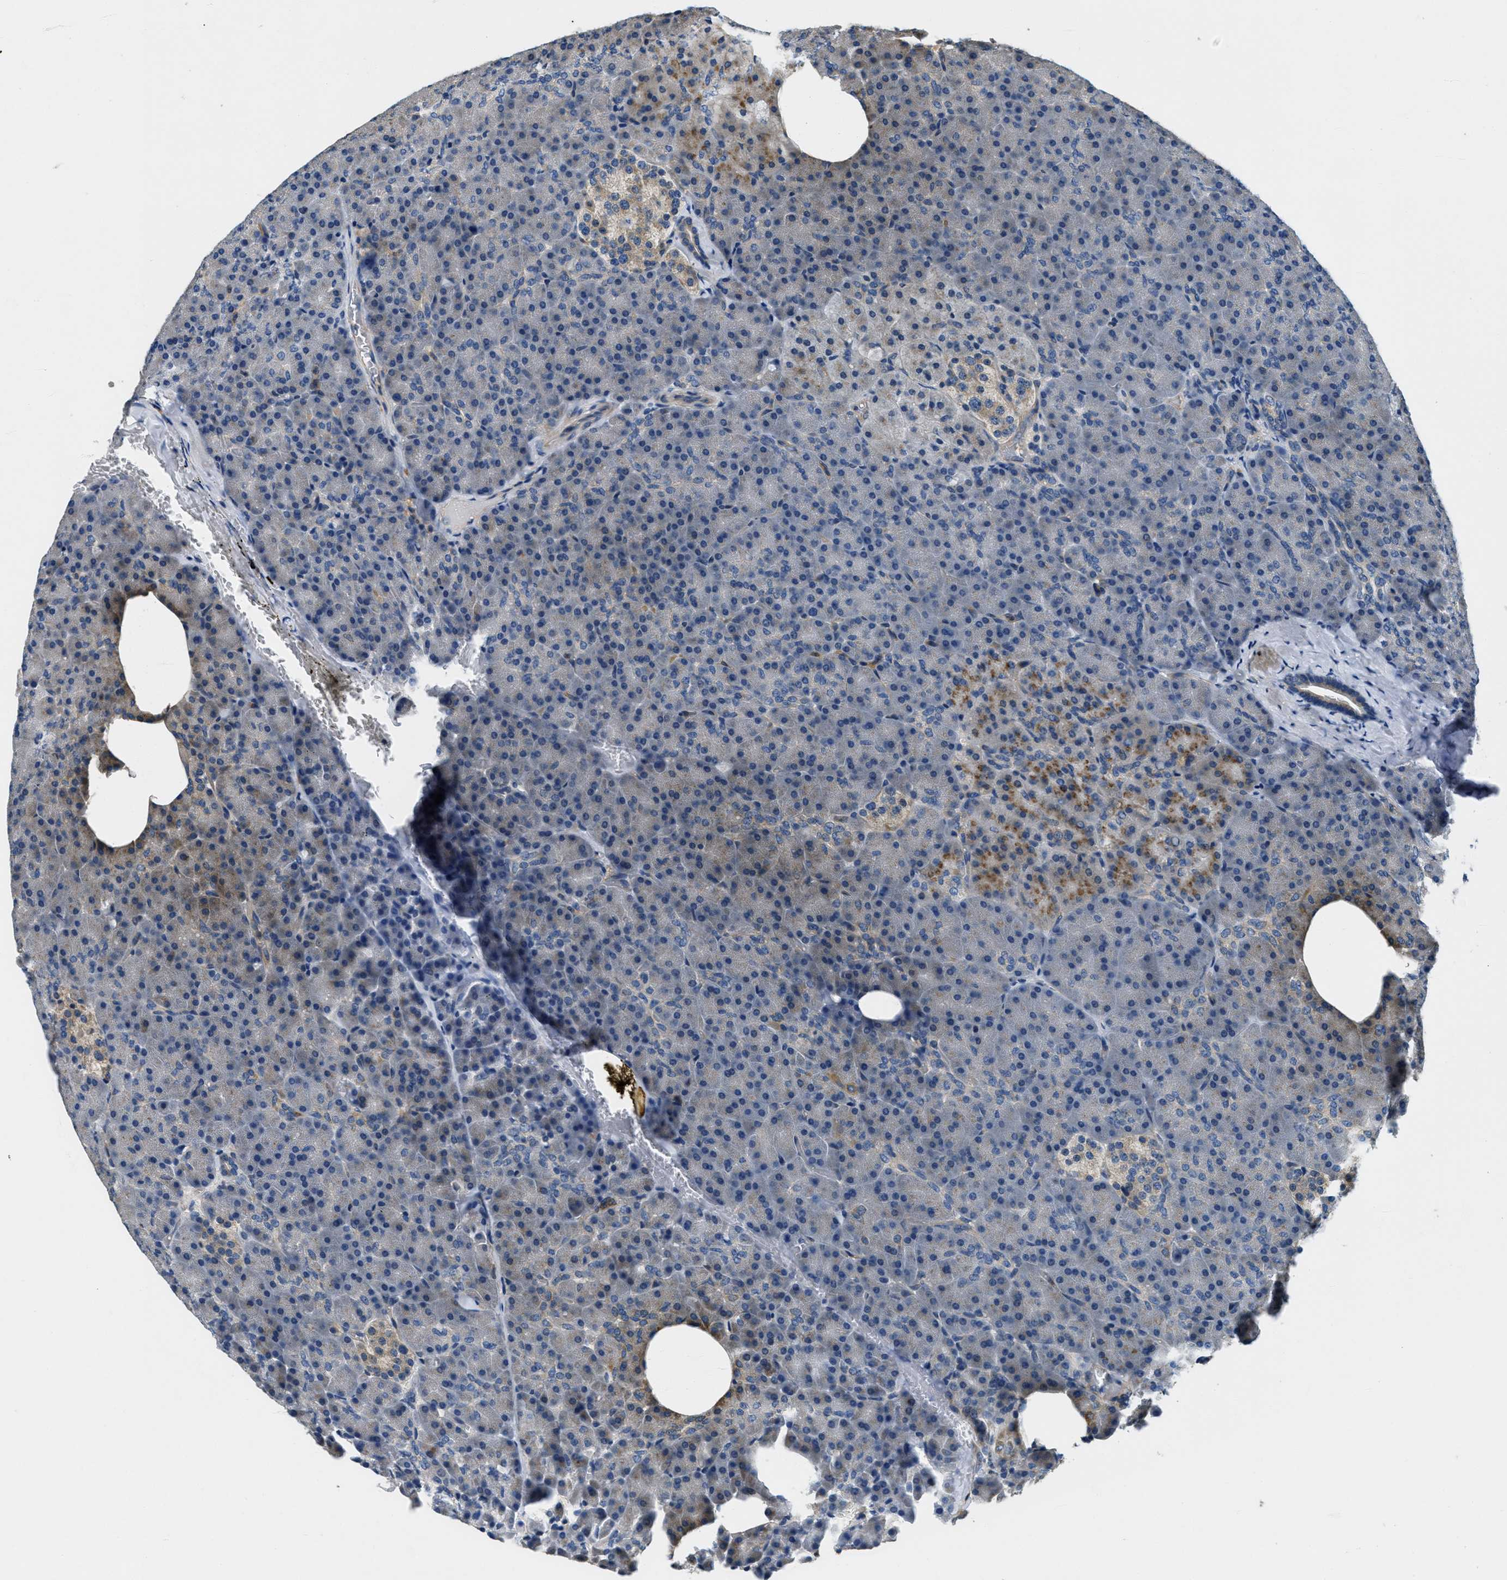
{"staining": {"intensity": "moderate", "quantity": "<25%", "location": "cytoplasmic/membranous"}, "tissue": "pancreas", "cell_type": "Exocrine glandular cells", "image_type": "normal", "snomed": [{"axis": "morphology", "description": "Normal tissue, NOS"}, {"axis": "topography", "description": "Pancreas"}], "caption": "Protein staining of unremarkable pancreas shows moderate cytoplasmic/membranous expression in about <25% of exocrine glandular cells.", "gene": "TOMM70", "patient": {"sex": "female", "age": 35}}